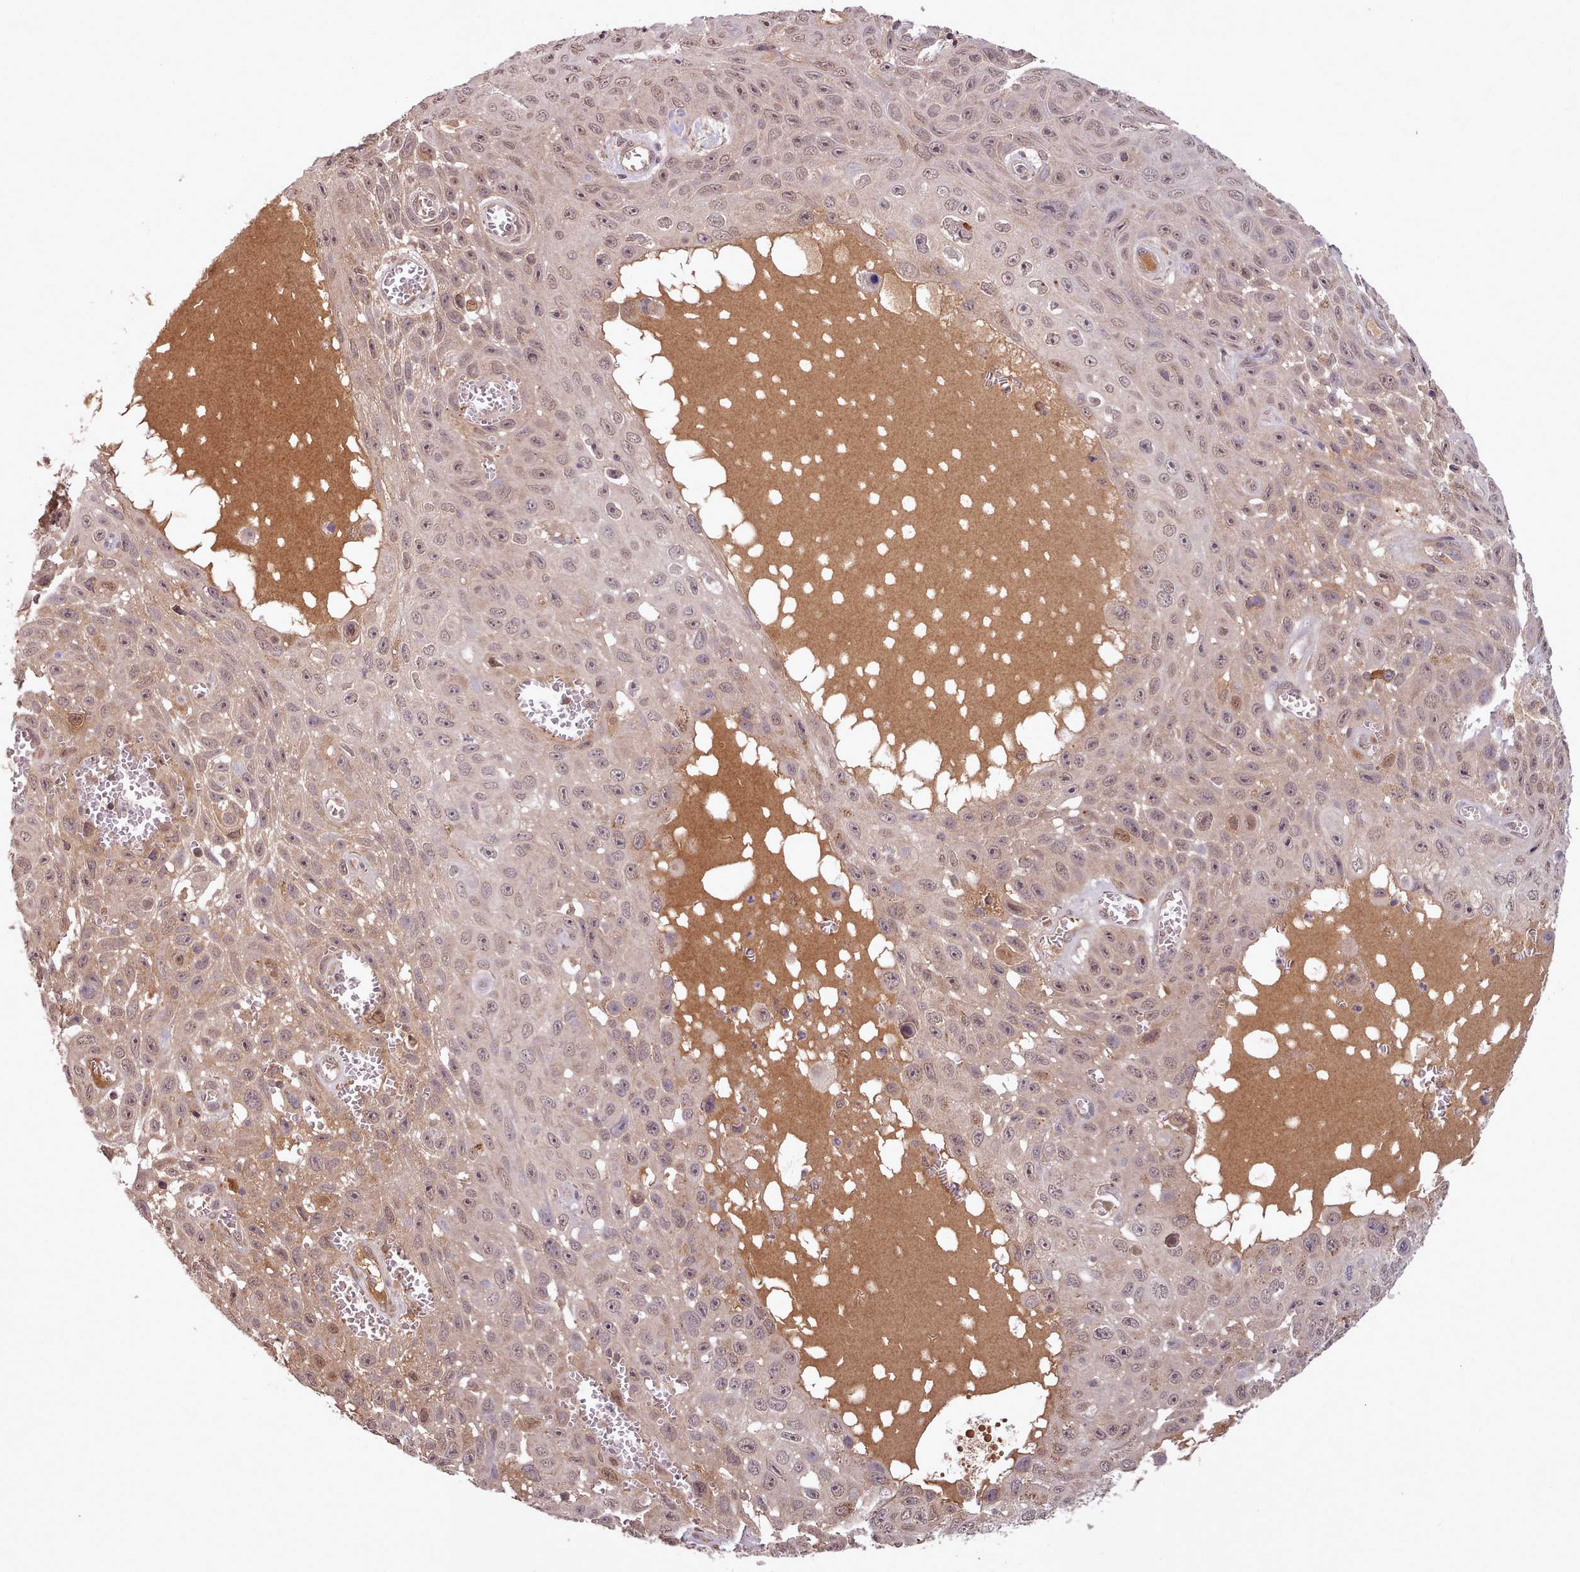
{"staining": {"intensity": "weak", "quantity": ">75%", "location": "nuclear"}, "tissue": "skin cancer", "cell_type": "Tumor cells", "image_type": "cancer", "snomed": [{"axis": "morphology", "description": "Squamous cell carcinoma, NOS"}, {"axis": "topography", "description": "Skin"}], "caption": "Weak nuclear protein staining is present in approximately >75% of tumor cells in squamous cell carcinoma (skin). The staining was performed using DAB, with brown indicating positive protein expression. Nuclei are stained blue with hematoxylin.", "gene": "PIP4P1", "patient": {"sex": "male", "age": 82}}